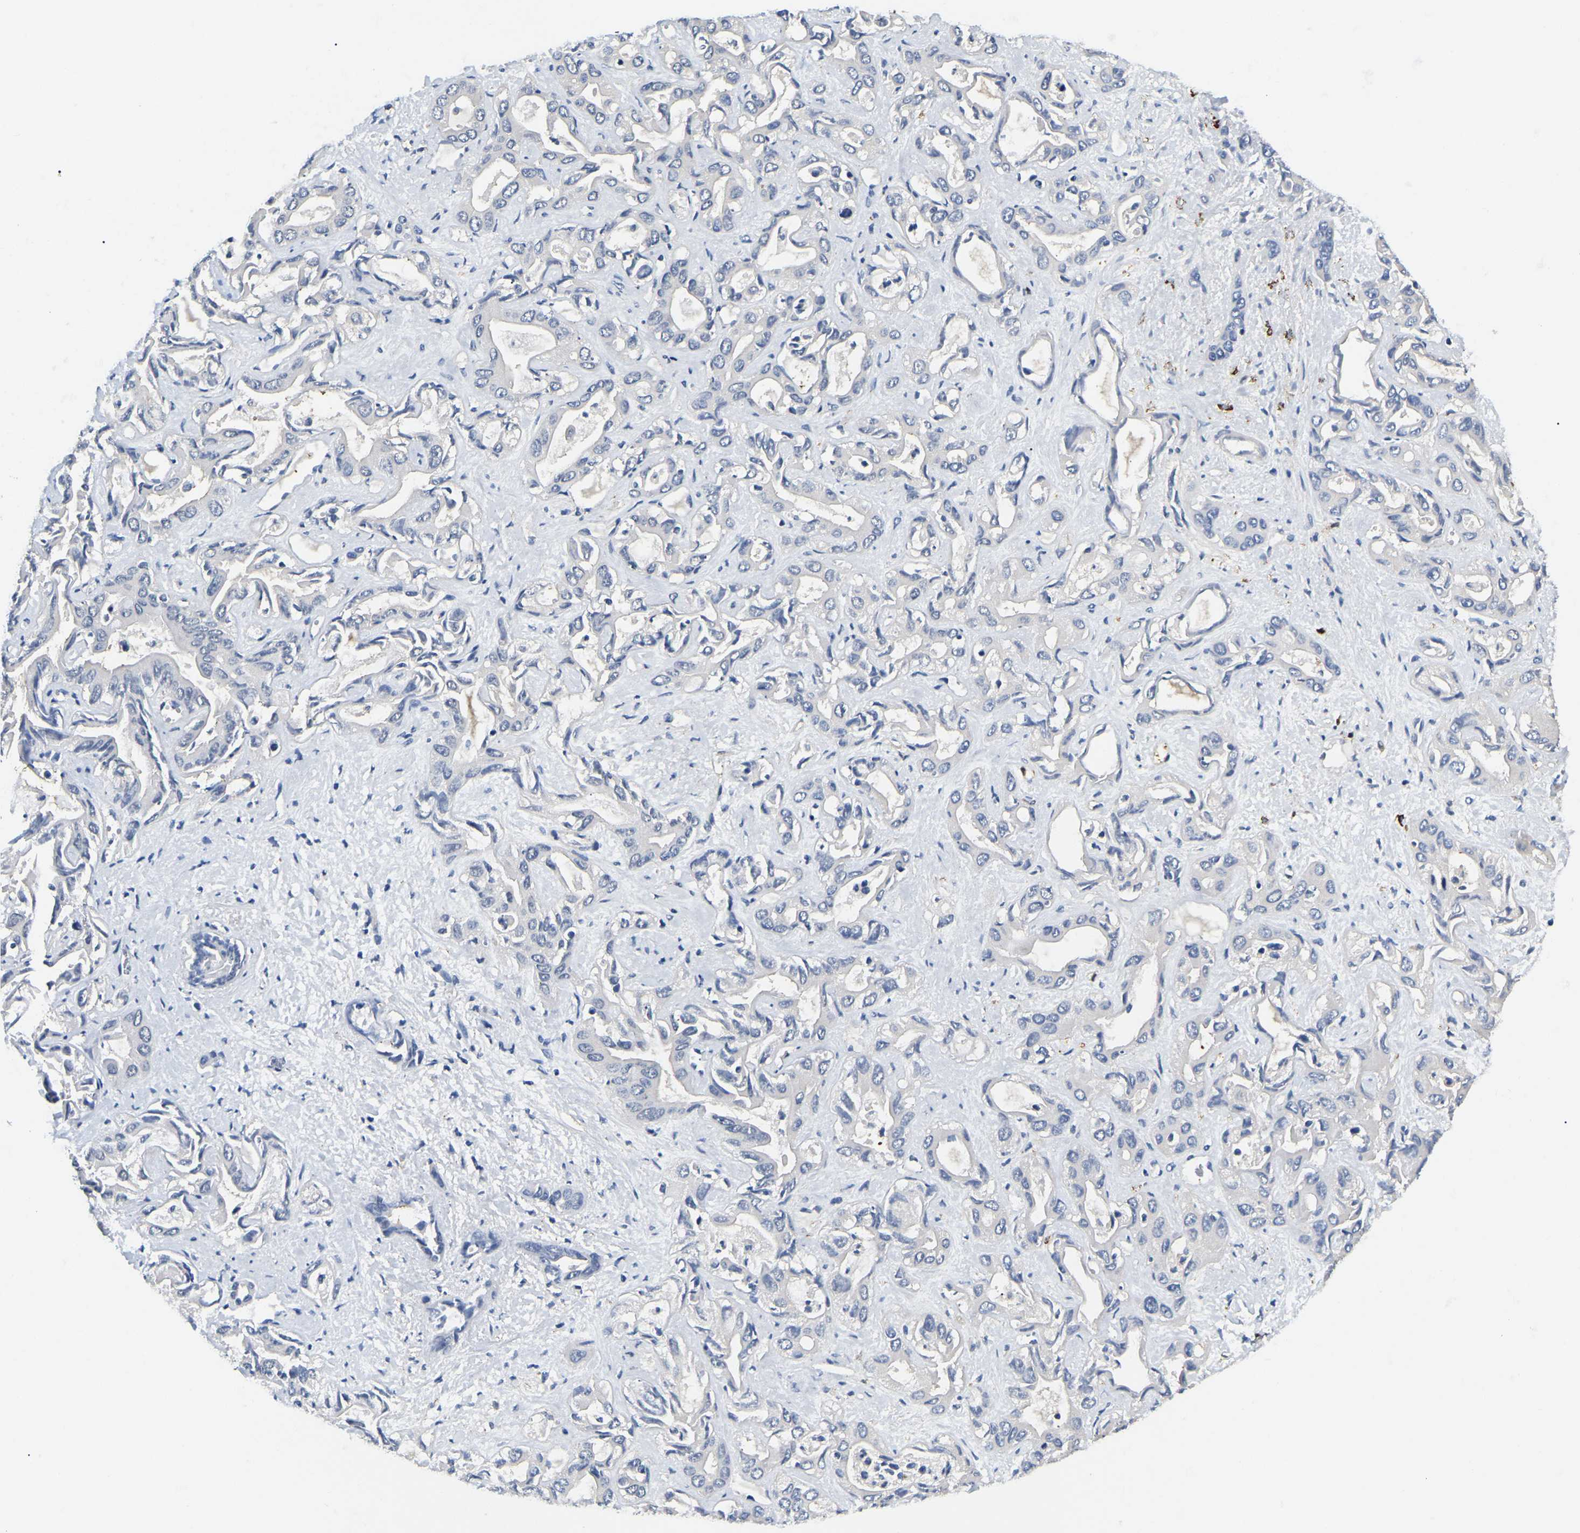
{"staining": {"intensity": "negative", "quantity": "none", "location": "none"}, "tissue": "liver cancer", "cell_type": "Tumor cells", "image_type": "cancer", "snomed": [{"axis": "morphology", "description": "Cholangiocarcinoma"}, {"axis": "topography", "description": "Liver"}], "caption": "Tumor cells are negative for brown protein staining in cholangiocarcinoma (liver).", "gene": "DUSP8", "patient": {"sex": "female", "age": 52}}